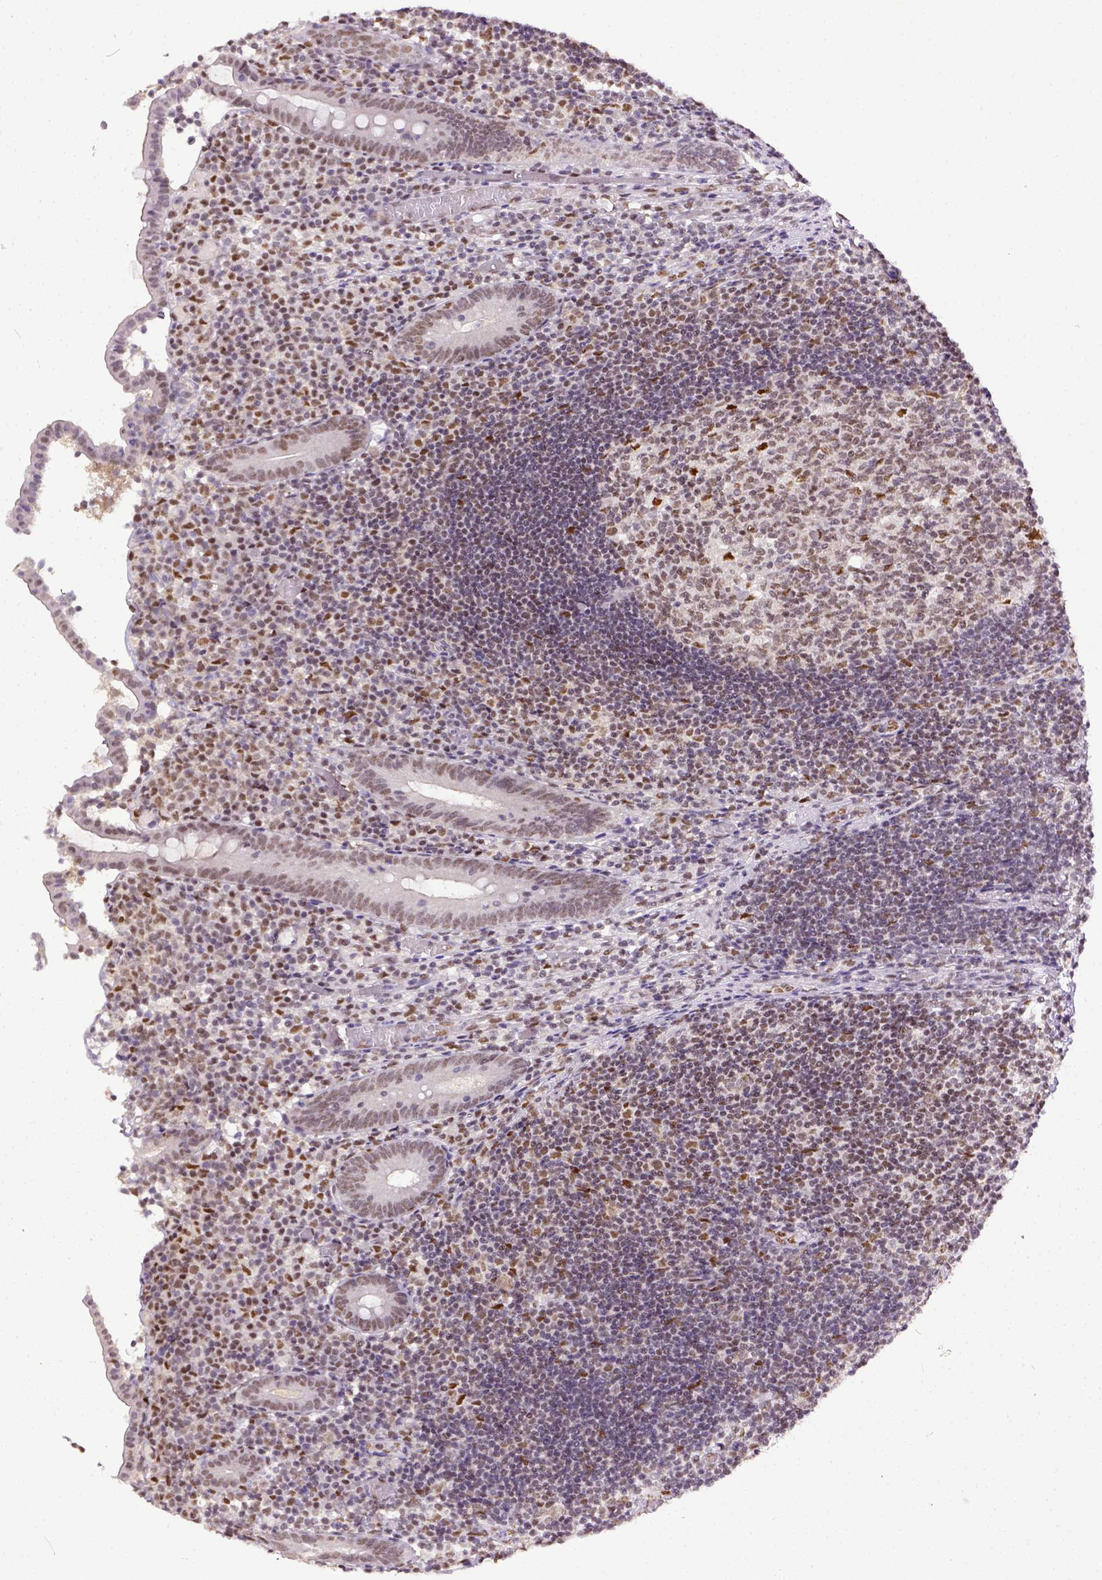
{"staining": {"intensity": "weak", "quantity": ">75%", "location": "nuclear"}, "tissue": "appendix", "cell_type": "Glandular cells", "image_type": "normal", "snomed": [{"axis": "morphology", "description": "Normal tissue, NOS"}, {"axis": "topography", "description": "Appendix"}], "caption": "A photomicrograph of human appendix stained for a protein shows weak nuclear brown staining in glandular cells.", "gene": "ERCC1", "patient": {"sex": "female", "age": 32}}